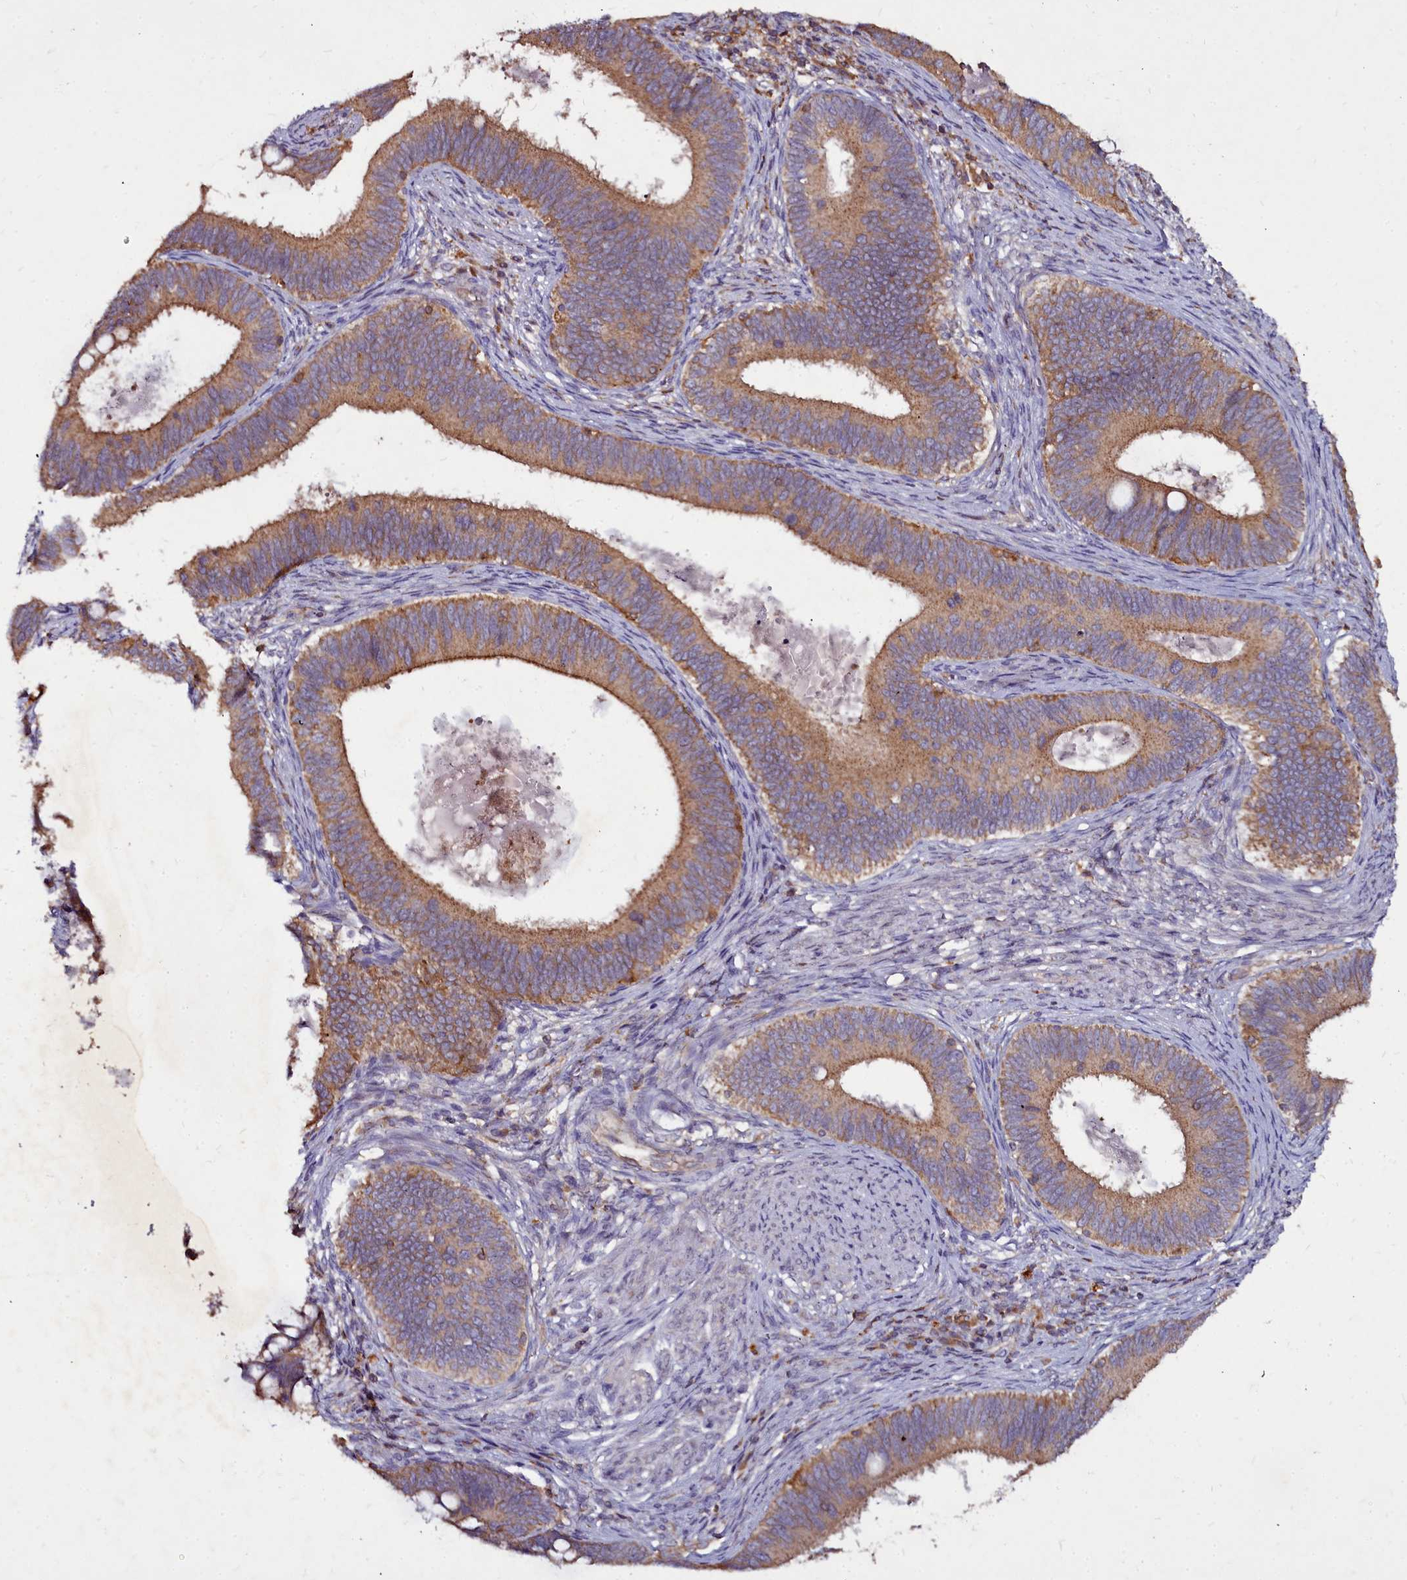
{"staining": {"intensity": "moderate", "quantity": ">75%", "location": "cytoplasmic/membranous"}, "tissue": "cervical cancer", "cell_type": "Tumor cells", "image_type": "cancer", "snomed": [{"axis": "morphology", "description": "Adenocarcinoma, NOS"}, {"axis": "topography", "description": "Cervix"}], "caption": "A histopathology image of human cervical cancer stained for a protein shows moderate cytoplasmic/membranous brown staining in tumor cells. (Stains: DAB (3,3'-diaminobenzidine) in brown, nuclei in blue, Microscopy: brightfield microscopy at high magnification).", "gene": "NCKAP1L", "patient": {"sex": "female", "age": 42}}